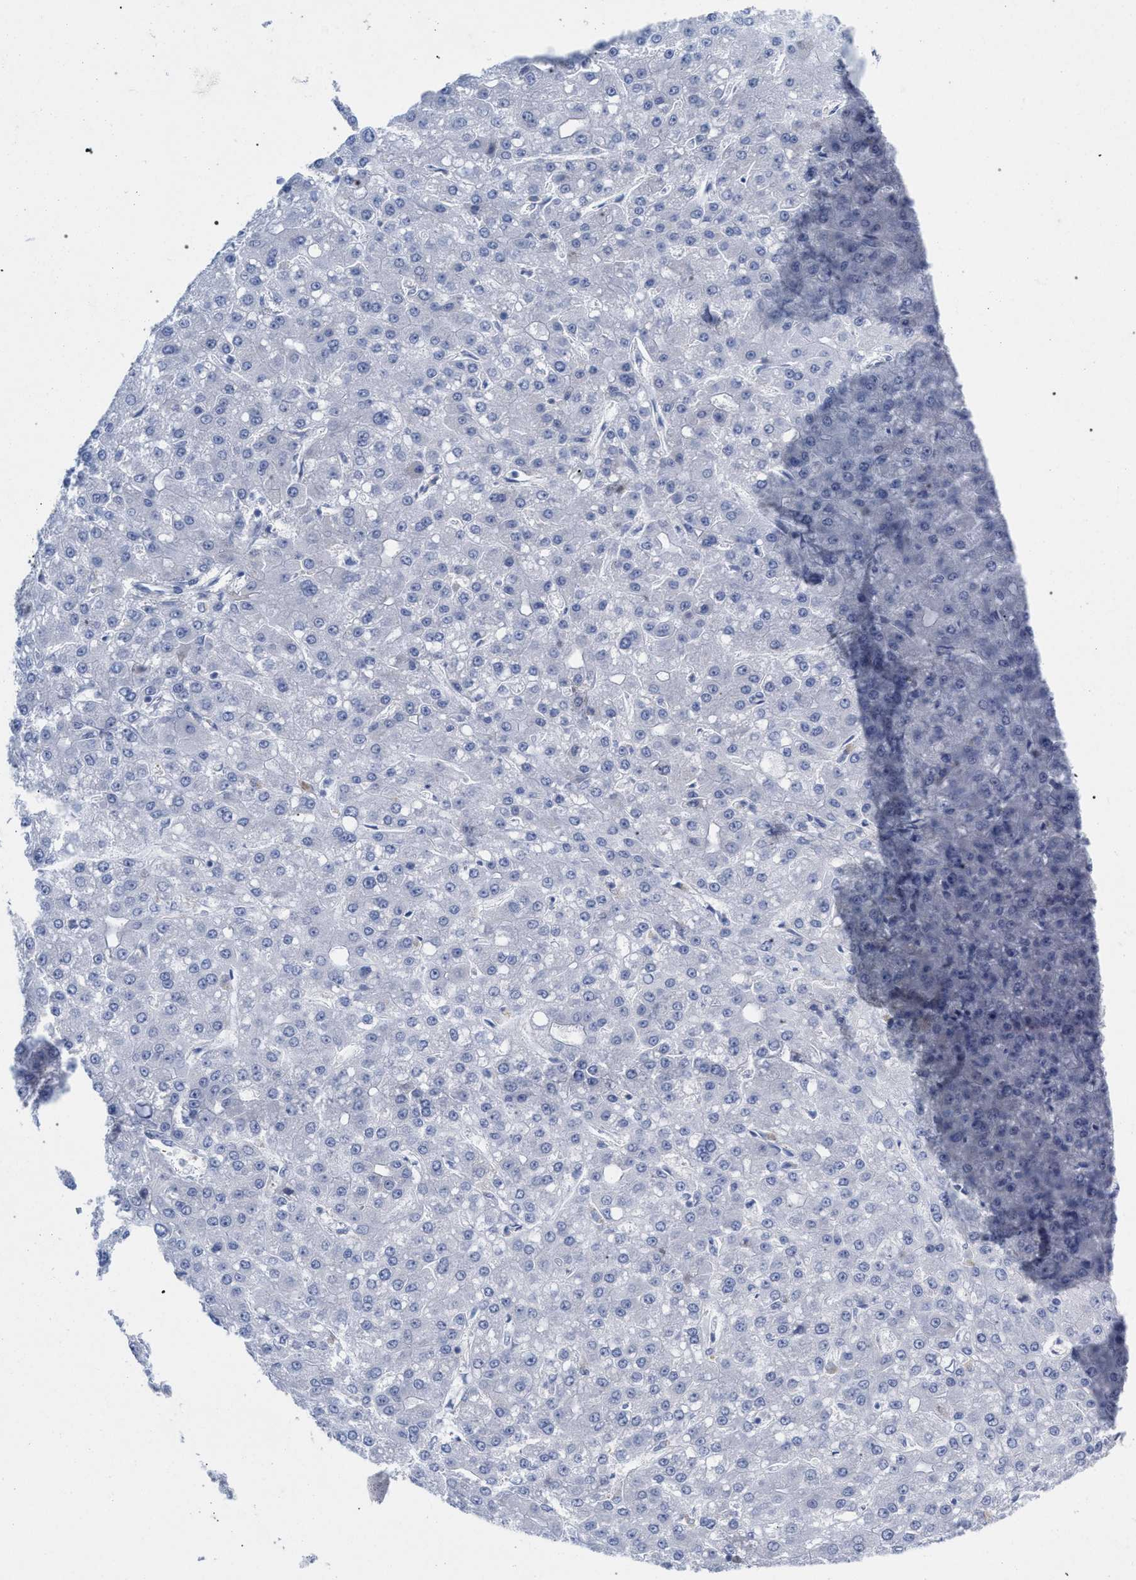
{"staining": {"intensity": "negative", "quantity": "none", "location": "none"}, "tissue": "liver cancer", "cell_type": "Tumor cells", "image_type": "cancer", "snomed": [{"axis": "morphology", "description": "Carcinoma, Hepatocellular, NOS"}, {"axis": "topography", "description": "Liver"}], "caption": "Immunohistochemical staining of liver cancer (hepatocellular carcinoma) exhibits no significant staining in tumor cells.", "gene": "FHOD3", "patient": {"sex": "male", "age": 67}}